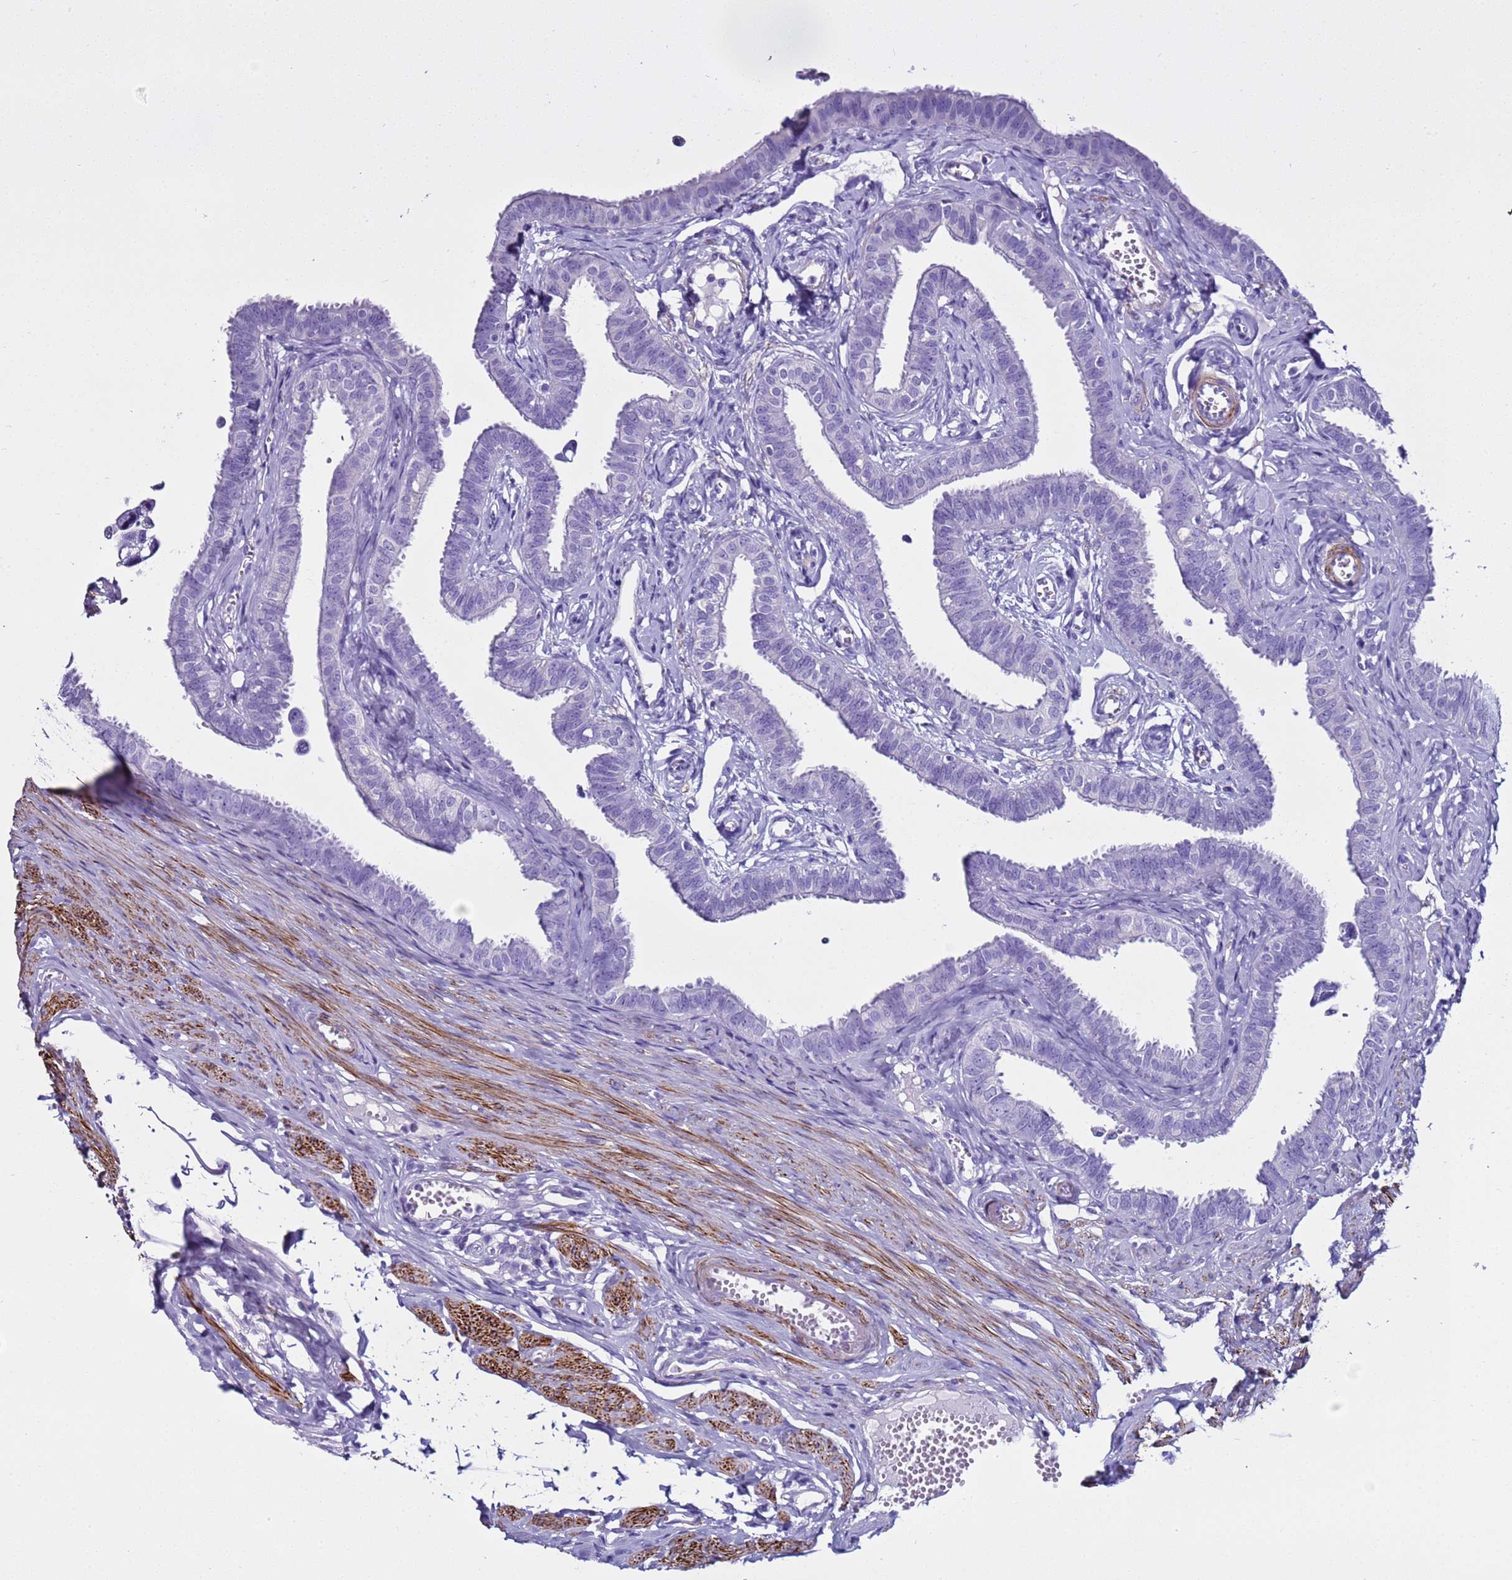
{"staining": {"intensity": "negative", "quantity": "none", "location": "none"}, "tissue": "fallopian tube", "cell_type": "Glandular cells", "image_type": "normal", "snomed": [{"axis": "morphology", "description": "Normal tissue, NOS"}, {"axis": "morphology", "description": "Carcinoma, NOS"}, {"axis": "topography", "description": "Fallopian tube"}, {"axis": "topography", "description": "Ovary"}], "caption": "High magnification brightfield microscopy of normal fallopian tube stained with DAB (3,3'-diaminobenzidine) (brown) and counterstained with hematoxylin (blue): glandular cells show no significant staining. (DAB (3,3'-diaminobenzidine) immunohistochemistry, high magnification).", "gene": "LCMT1", "patient": {"sex": "female", "age": 59}}